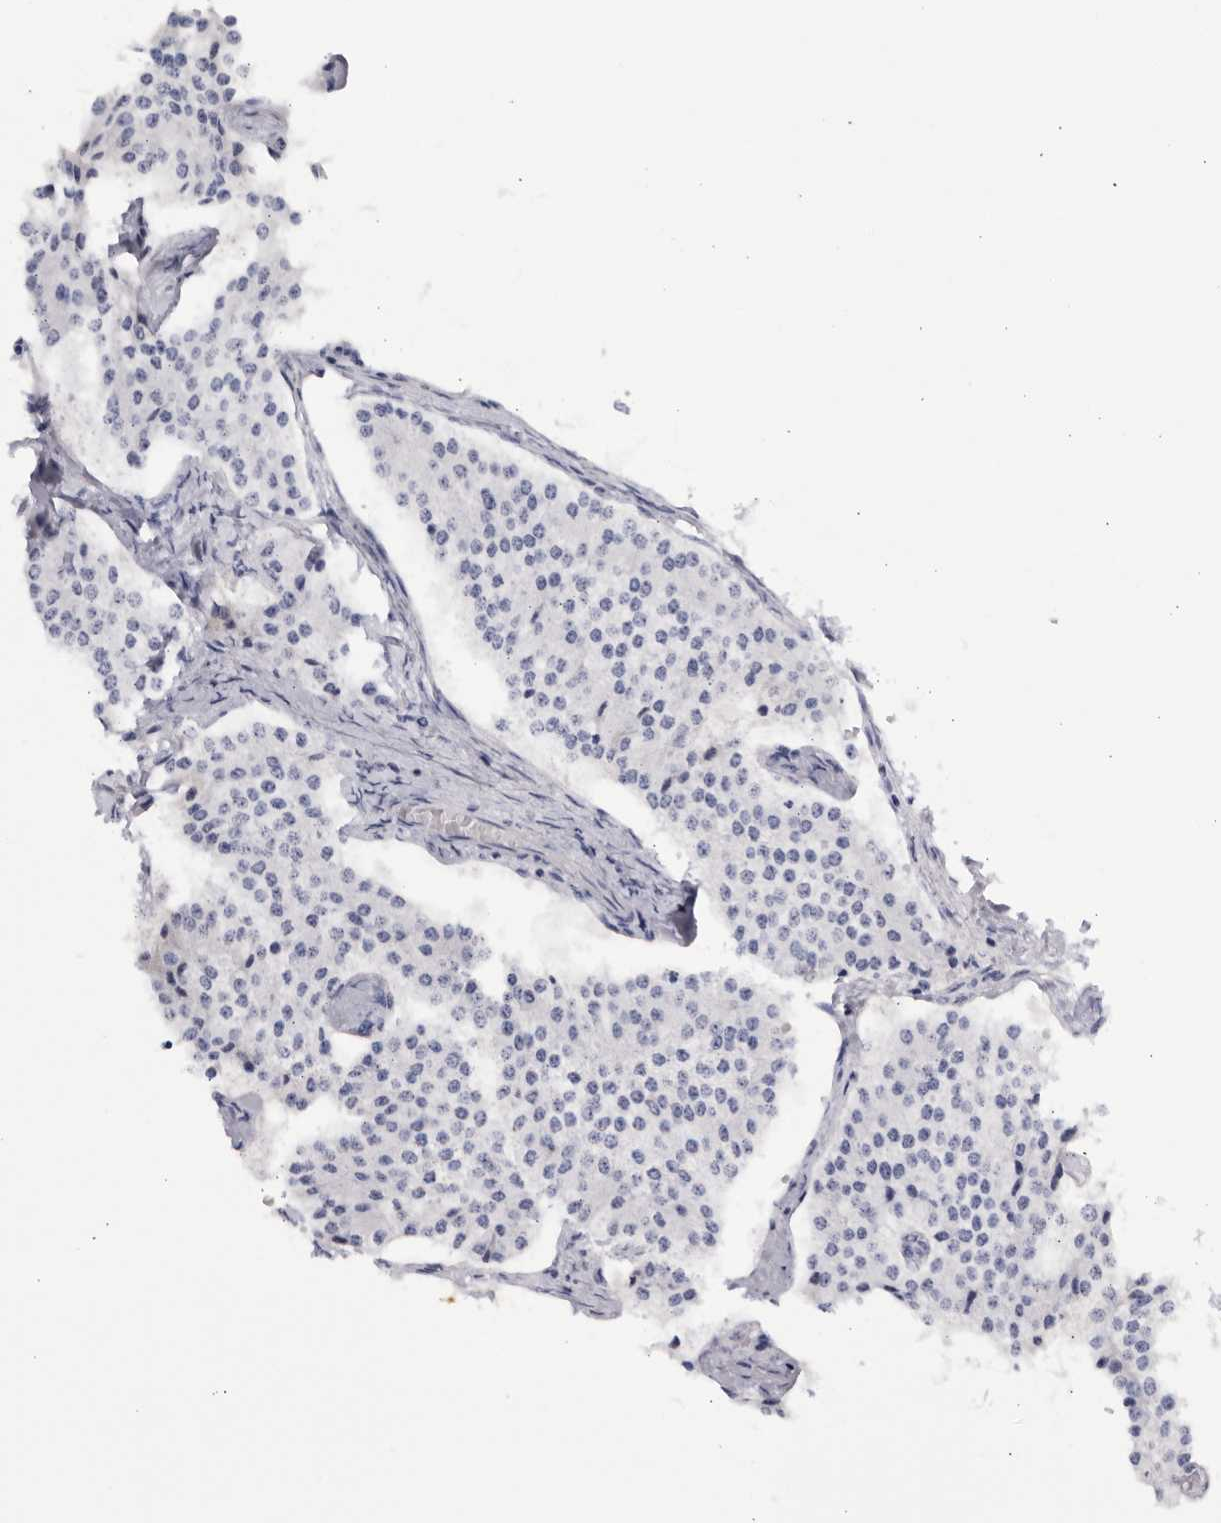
{"staining": {"intensity": "negative", "quantity": "none", "location": "none"}, "tissue": "carcinoid", "cell_type": "Tumor cells", "image_type": "cancer", "snomed": [{"axis": "morphology", "description": "Carcinoid, malignant, NOS"}, {"axis": "topography", "description": "Colon"}], "caption": "This is a photomicrograph of immunohistochemistry (IHC) staining of carcinoid (malignant), which shows no positivity in tumor cells.", "gene": "CNBD1", "patient": {"sex": "female", "age": 52}}